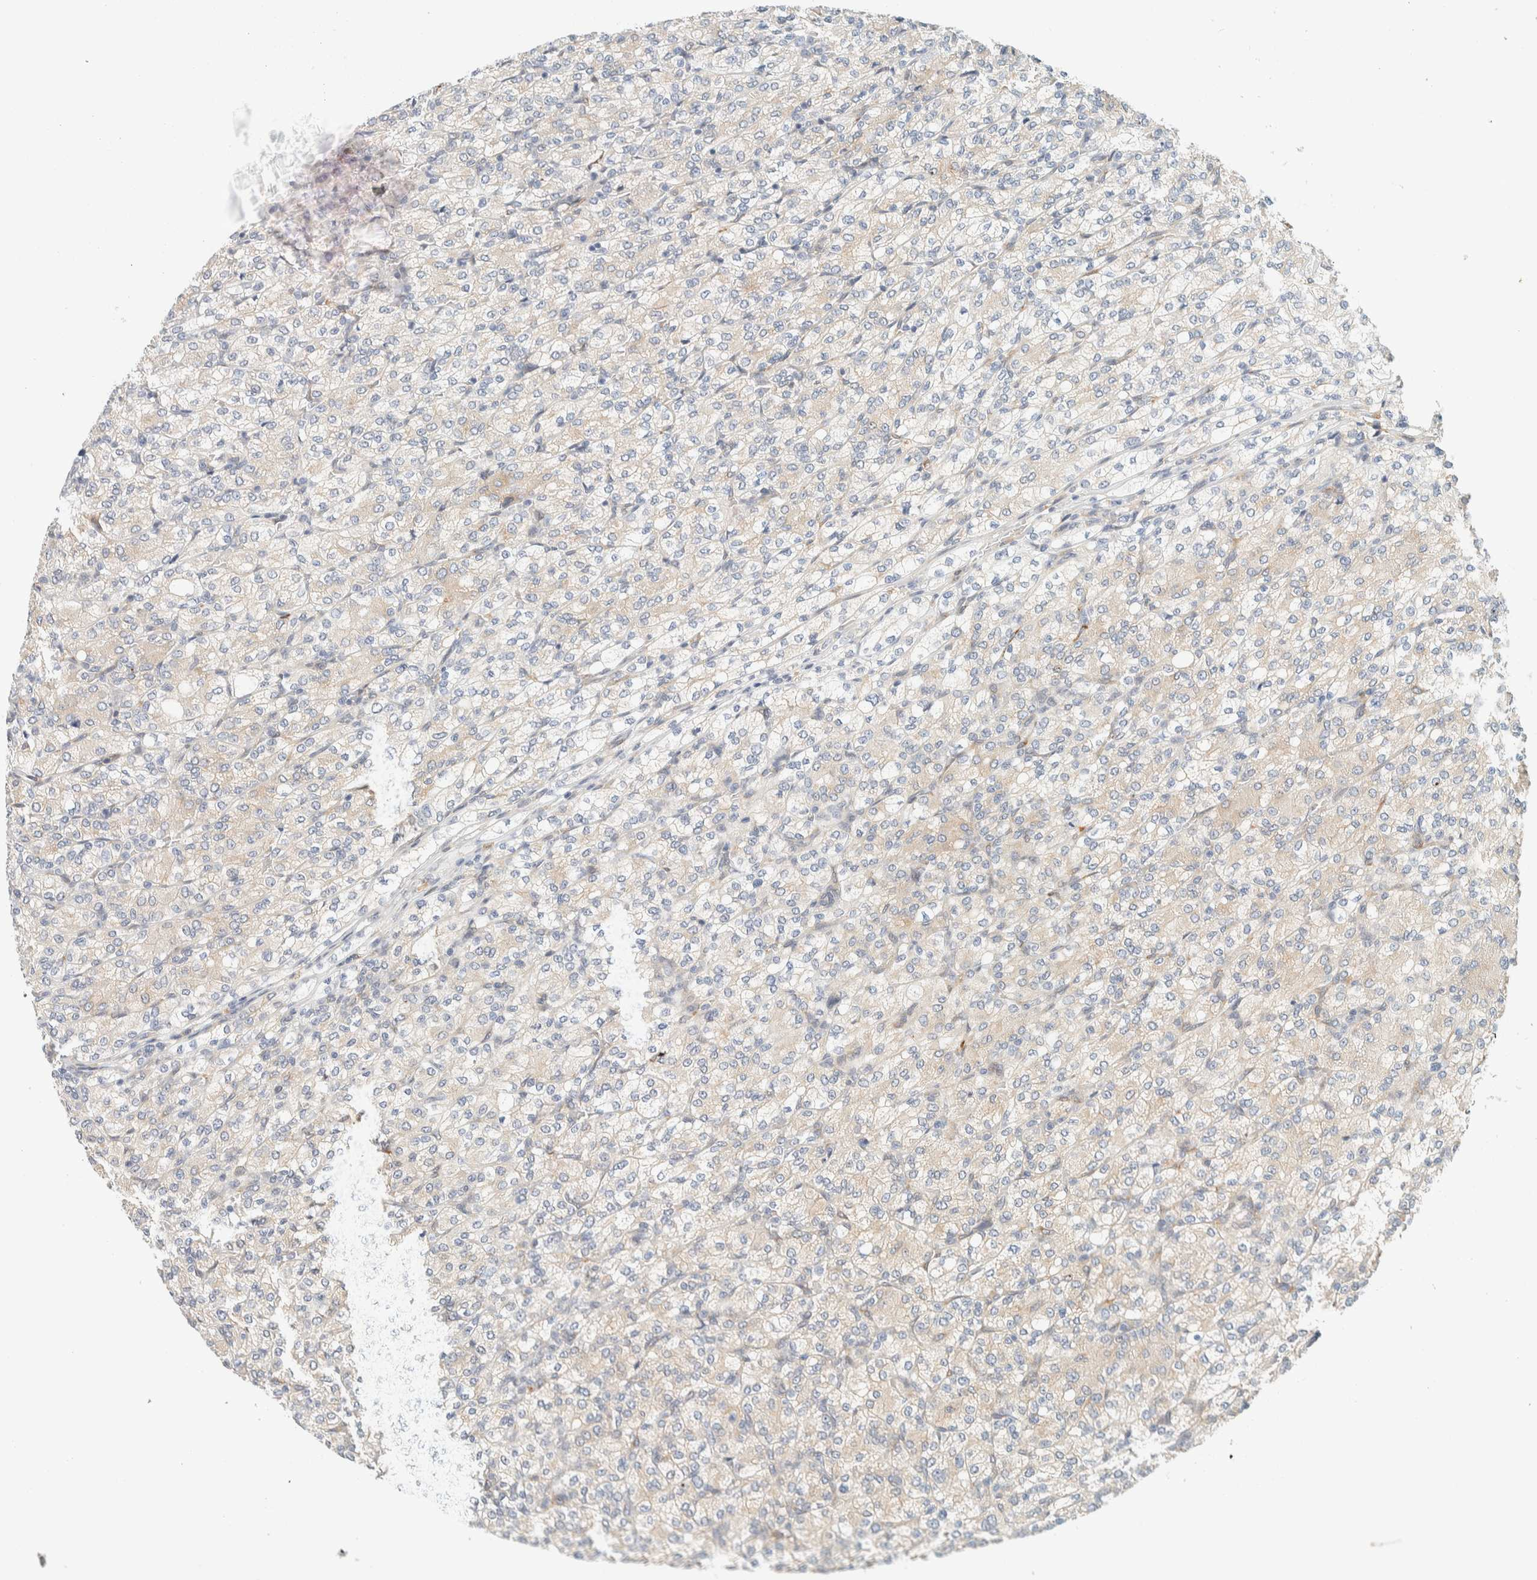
{"staining": {"intensity": "weak", "quantity": "<25%", "location": "cytoplasmic/membranous"}, "tissue": "renal cancer", "cell_type": "Tumor cells", "image_type": "cancer", "snomed": [{"axis": "morphology", "description": "Adenocarcinoma, NOS"}, {"axis": "topography", "description": "Kidney"}], "caption": "DAB immunohistochemical staining of renal adenocarcinoma exhibits no significant positivity in tumor cells.", "gene": "SUMF2", "patient": {"sex": "male", "age": 77}}